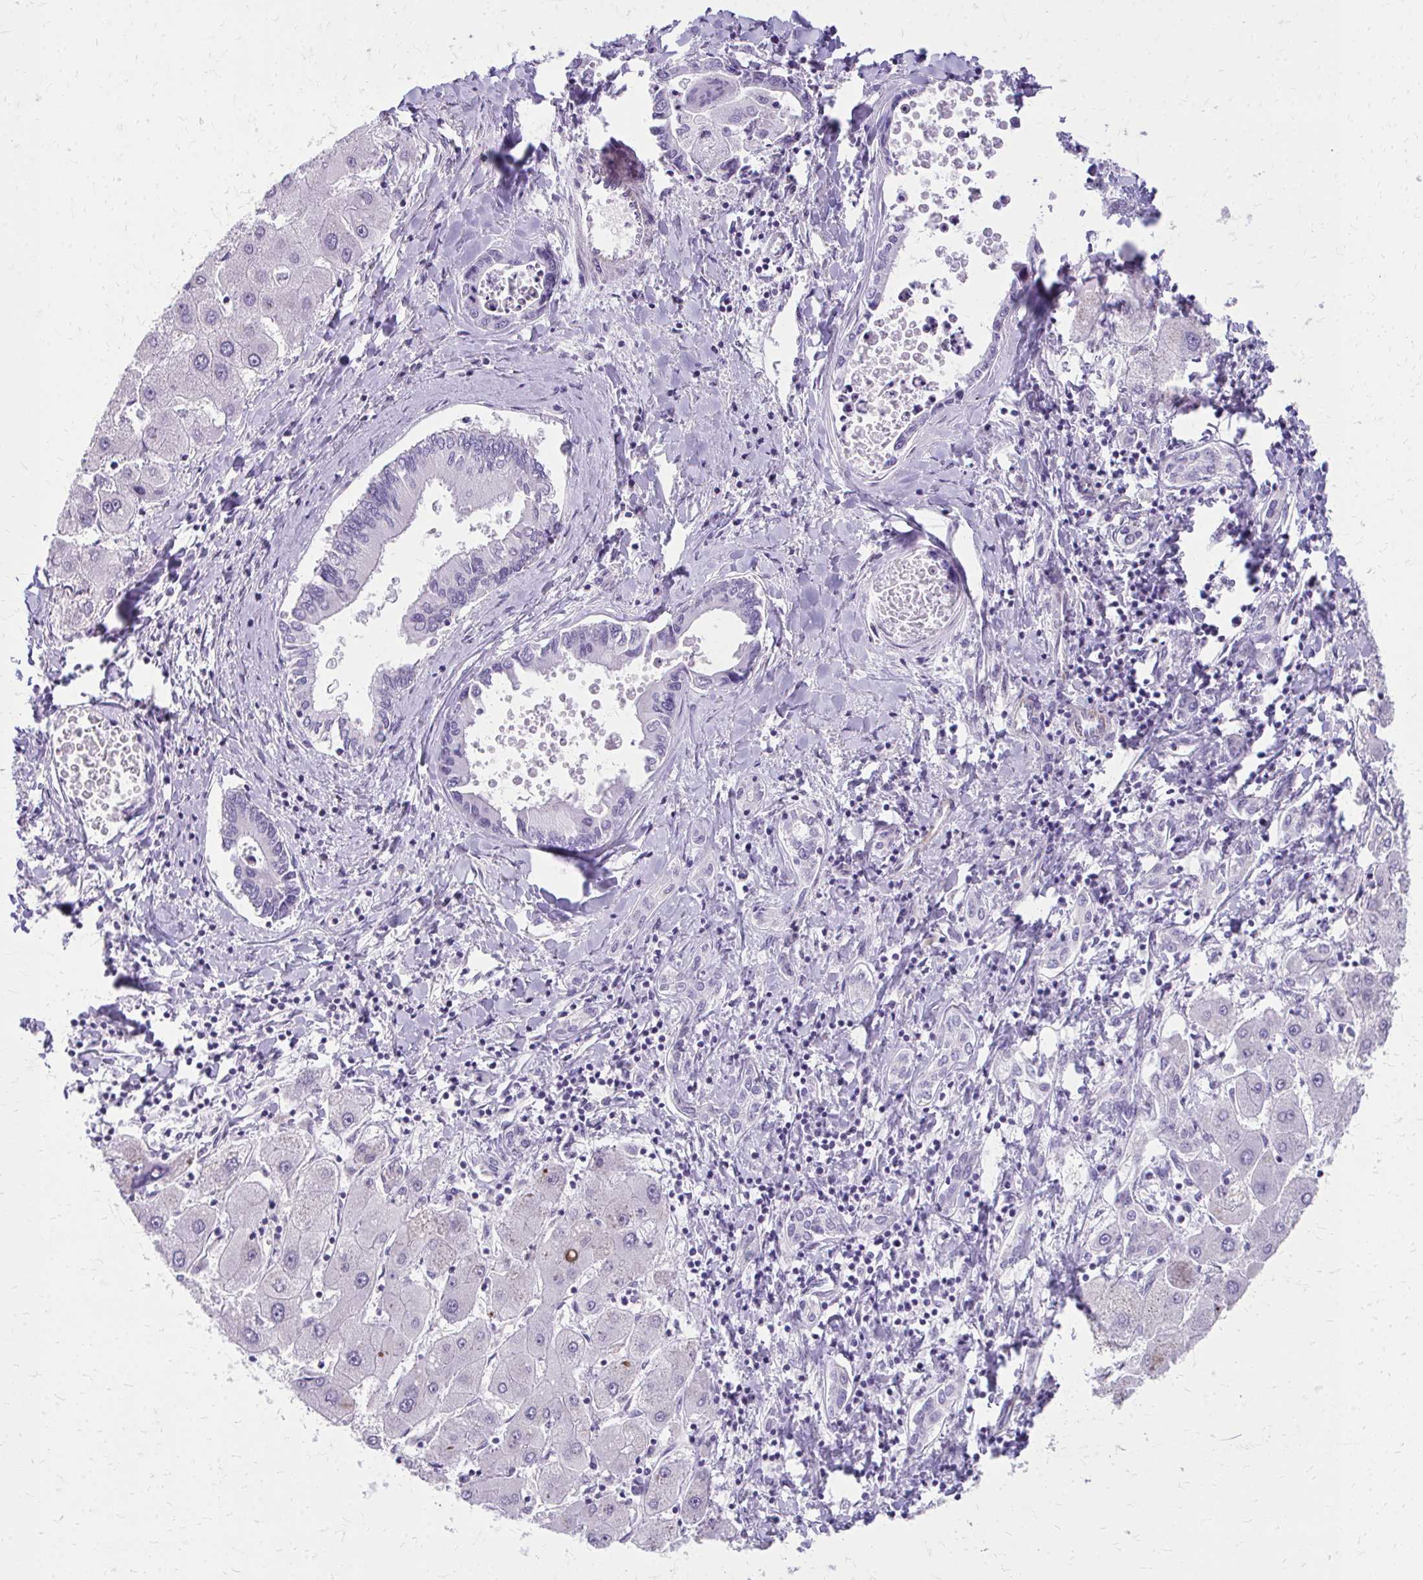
{"staining": {"intensity": "negative", "quantity": "none", "location": "none"}, "tissue": "liver cancer", "cell_type": "Tumor cells", "image_type": "cancer", "snomed": [{"axis": "morphology", "description": "Cholangiocarcinoma"}, {"axis": "topography", "description": "Liver"}], "caption": "Immunohistochemical staining of human cholangiocarcinoma (liver) displays no significant positivity in tumor cells. The staining is performed using DAB (3,3'-diaminobenzidine) brown chromogen with nuclei counter-stained in using hematoxylin.", "gene": "TRIM6", "patient": {"sex": "male", "age": 66}}